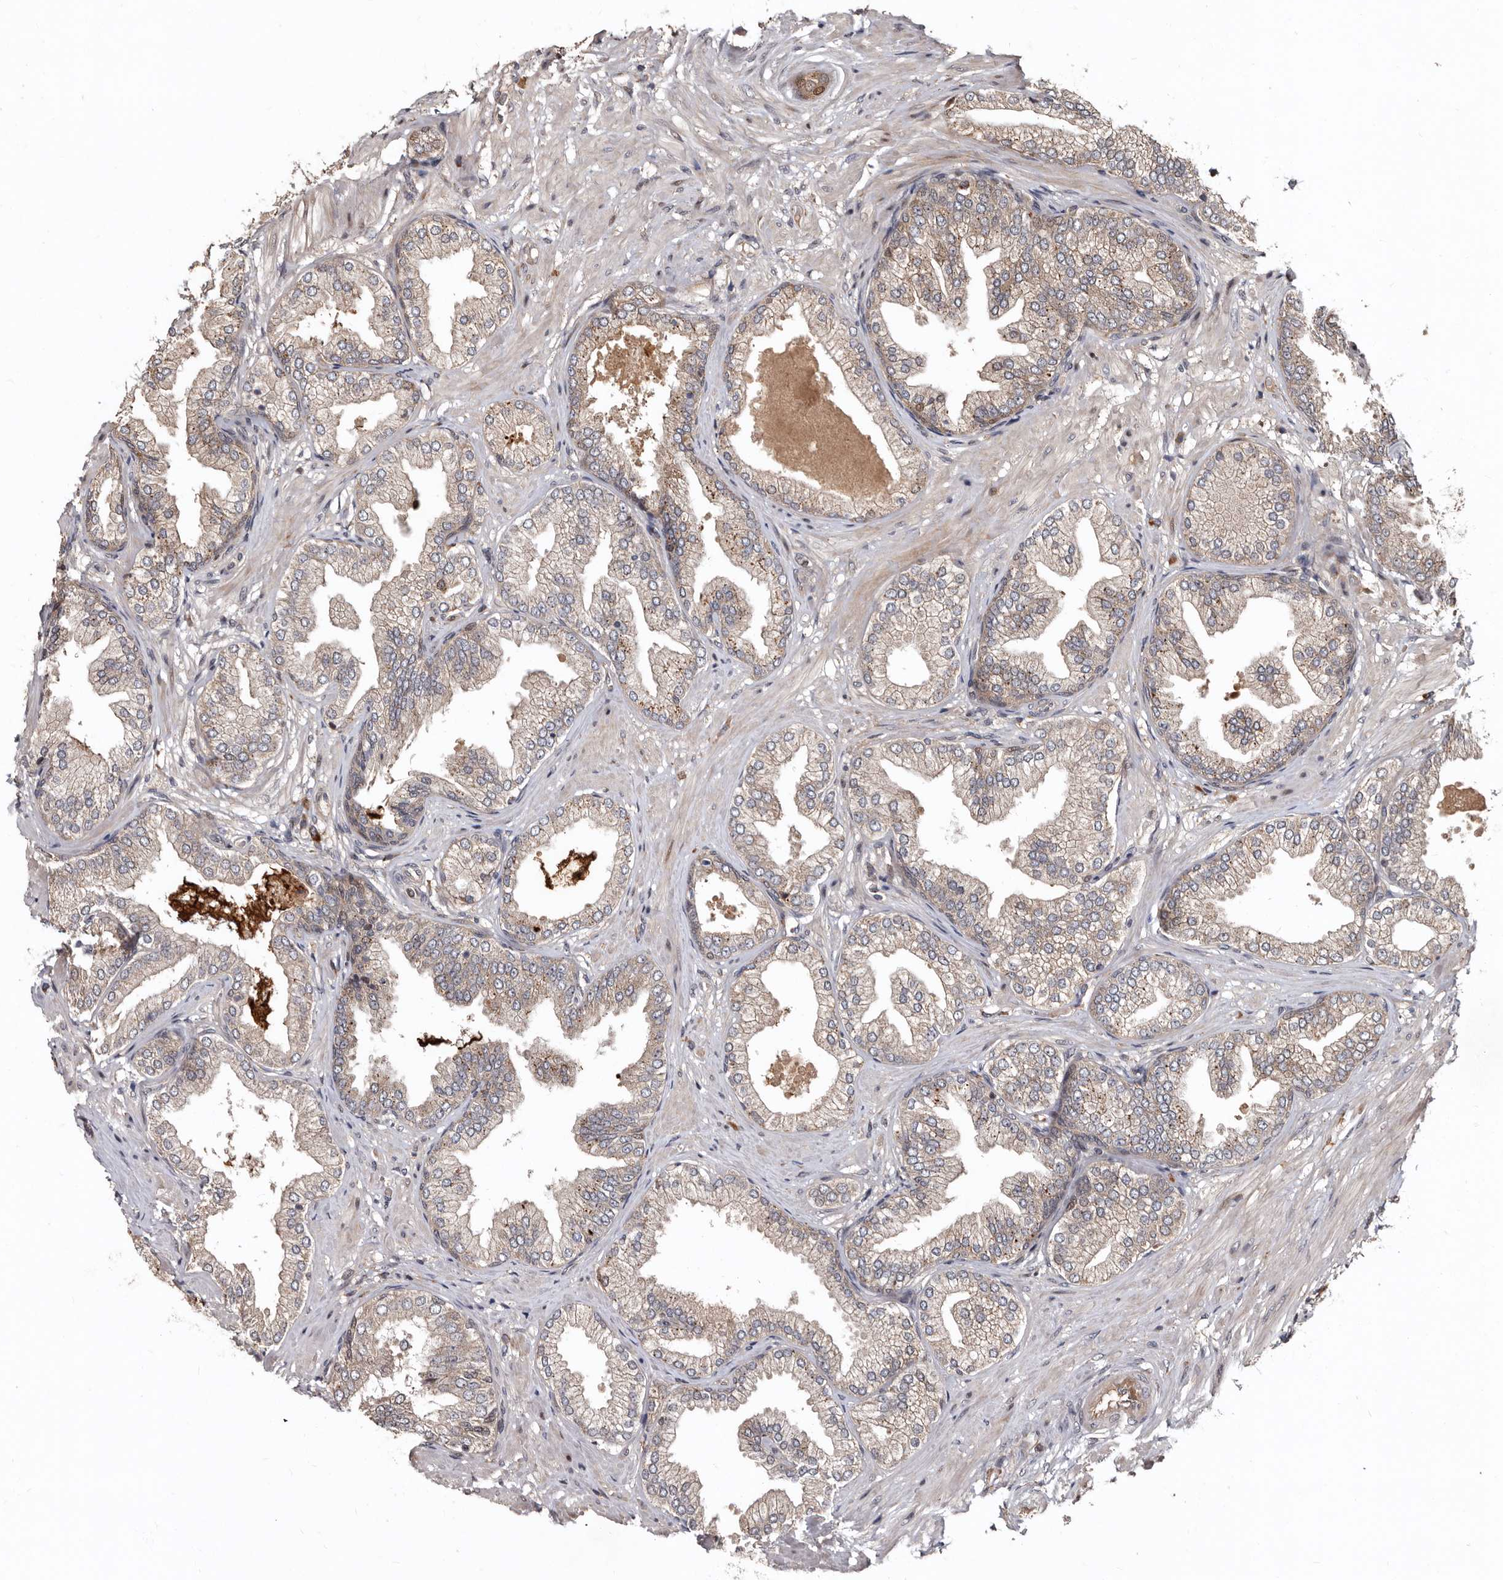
{"staining": {"intensity": "weak", "quantity": "<25%", "location": "cytoplasmic/membranous"}, "tissue": "prostate cancer", "cell_type": "Tumor cells", "image_type": "cancer", "snomed": [{"axis": "morphology", "description": "Adenocarcinoma, Low grade"}, {"axis": "topography", "description": "Prostate"}], "caption": "Prostate cancer (adenocarcinoma (low-grade)) stained for a protein using immunohistochemistry (IHC) reveals no positivity tumor cells.", "gene": "WEE2", "patient": {"sex": "male", "age": 63}}